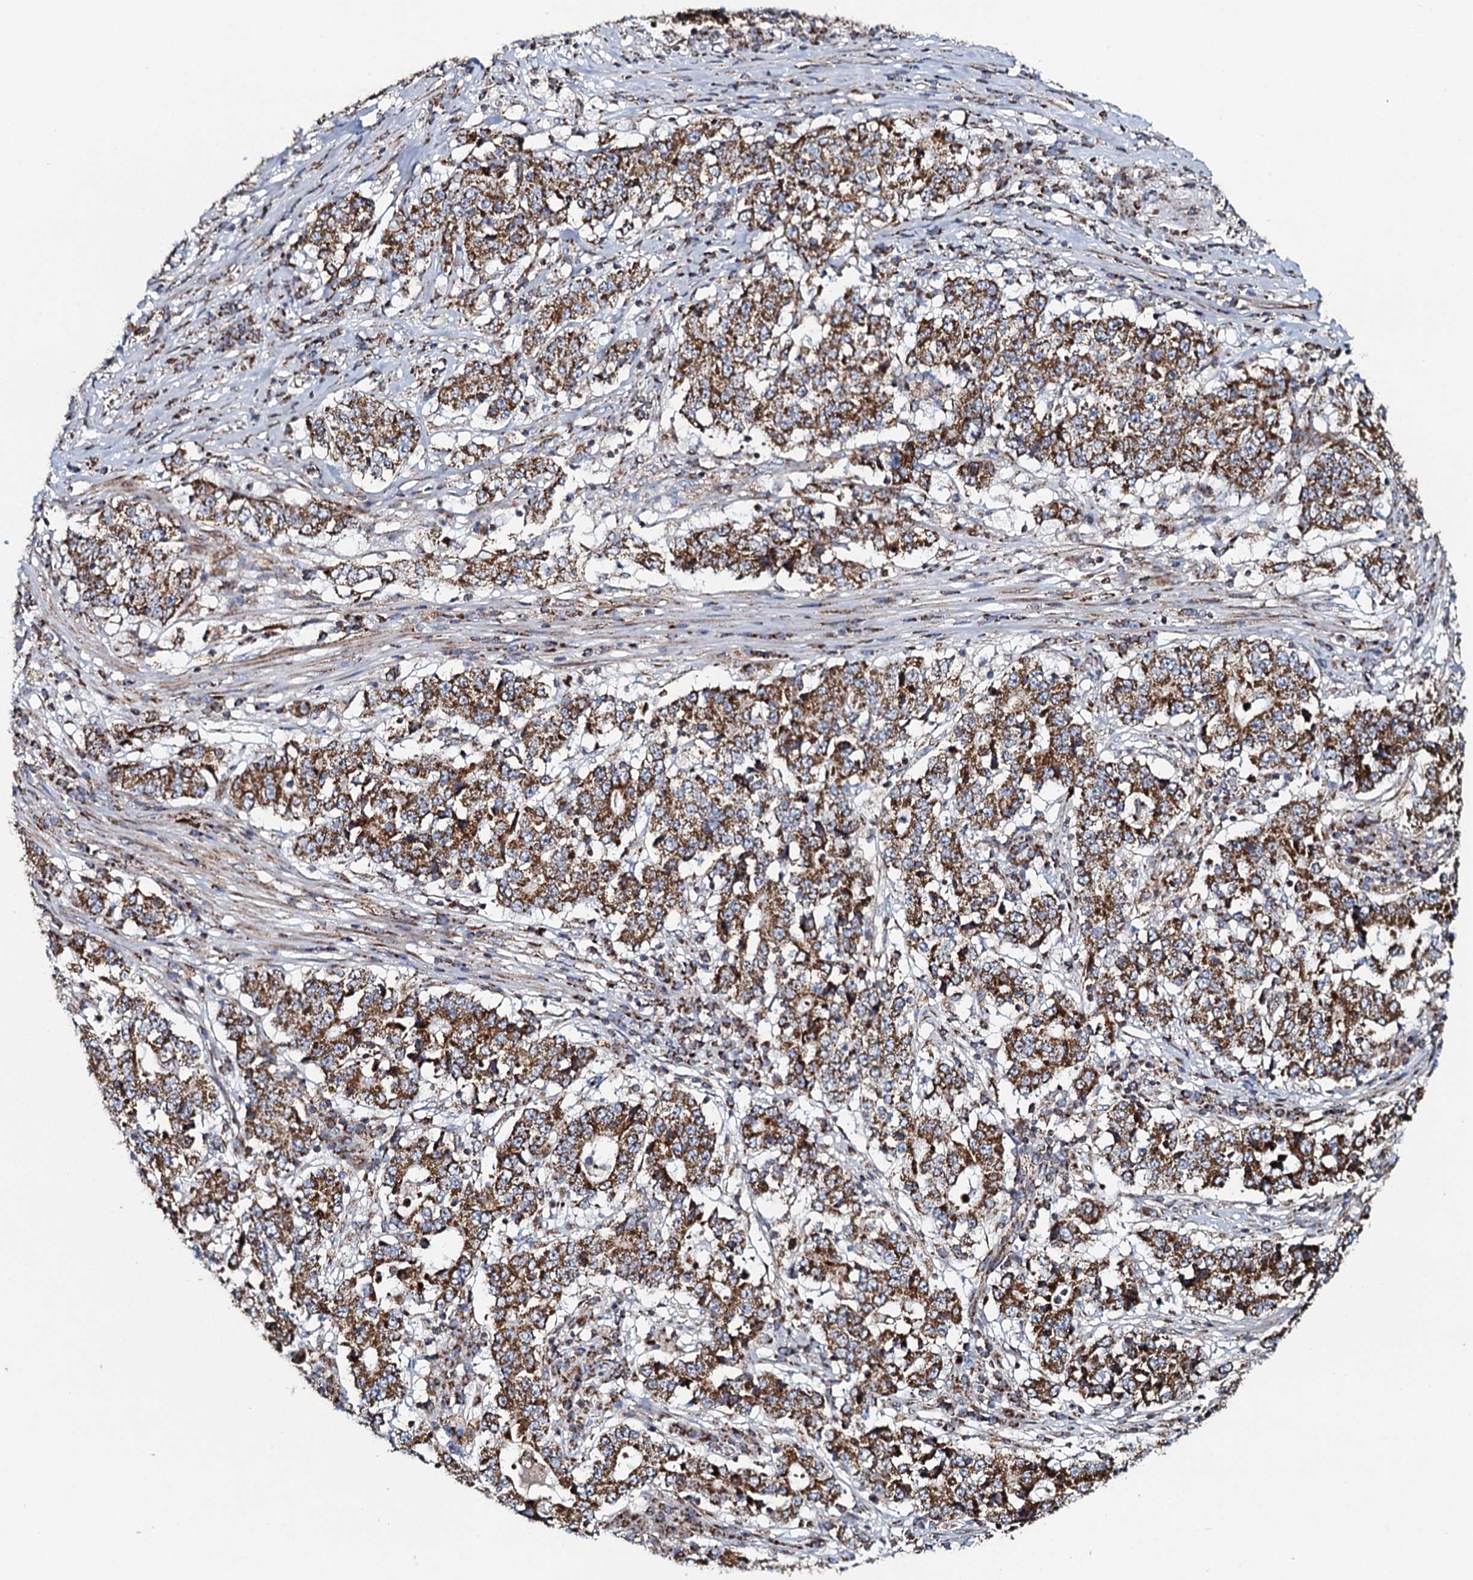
{"staining": {"intensity": "moderate", "quantity": ">75%", "location": "cytoplasmic/membranous"}, "tissue": "stomach cancer", "cell_type": "Tumor cells", "image_type": "cancer", "snomed": [{"axis": "morphology", "description": "Adenocarcinoma, NOS"}, {"axis": "topography", "description": "Stomach"}], "caption": "IHC micrograph of human stomach adenocarcinoma stained for a protein (brown), which exhibits medium levels of moderate cytoplasmic/membranous positivity in about >75% of tumor cells.", "gene": "EVC2", "patient": {"sex": "male", "age": 59}}